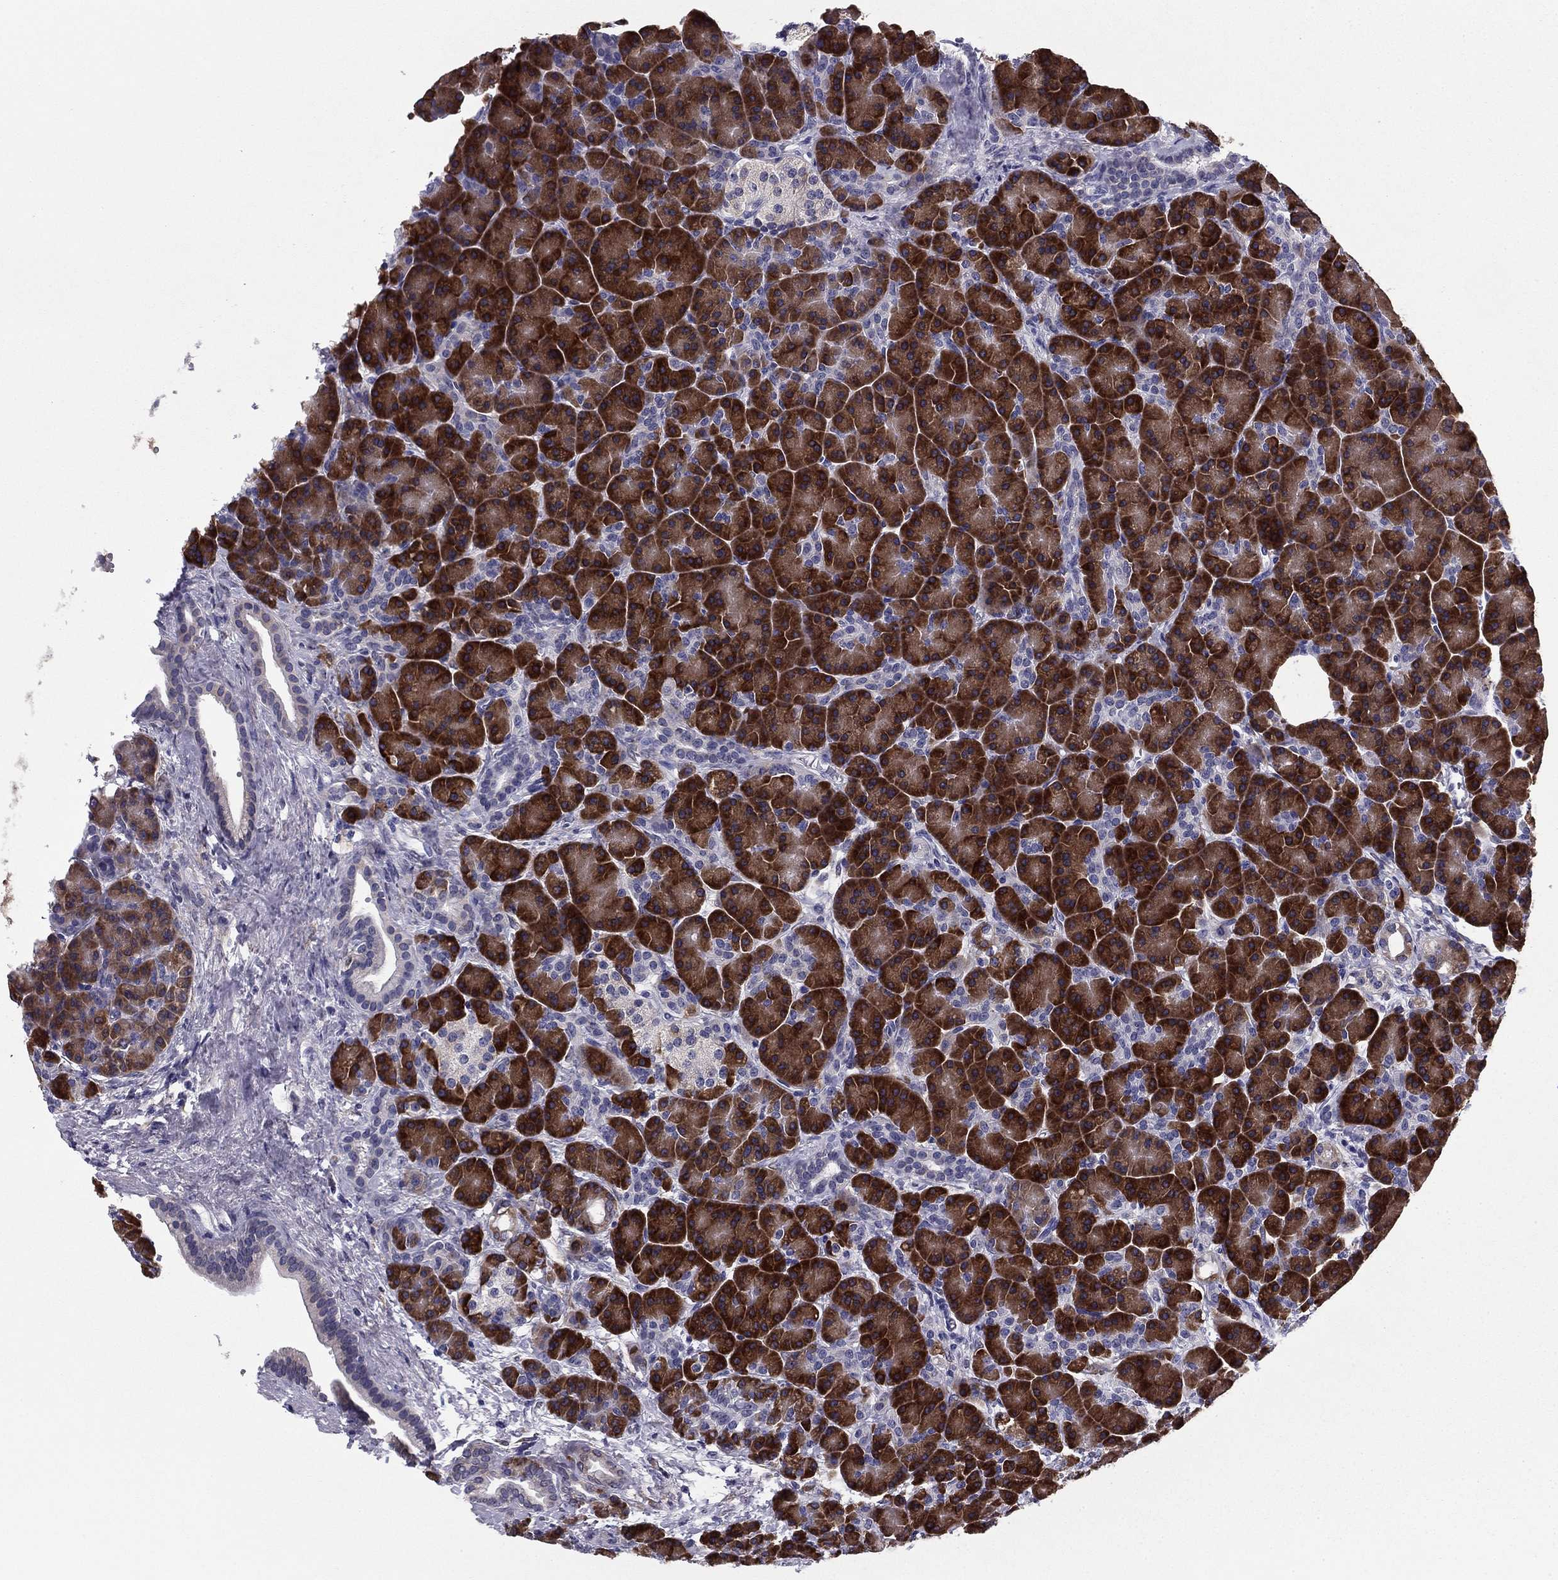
{"staining": {"intensity": "strong", "quantity": ">75%", "location": "cytoplasmic/membranous"}, "tissue": "pancreas", "cell_type": "Exocrine glandular cells", "image_type": "normal", "snomed": [{"axis": "morphology", "description": "Normal tissue, NOS"}, {"axis": "topography", "description": "Pancreas"}], "caption": "Immunohistochemistry staining of unremarkable pancreas, which shows high levels of strong cytoplasmic/membranous staining in about >75% of exocrine glandular cells indicating strong cytoplasmic/membranous protein positivity. The staining was performed using DAB (3,3'-diaminobenzidine) (brown) for protein detection and nuclei were counterstained in hematoxylin (blue).", "gene": "TMED3", "patient": {"sex": "female", "age": 63}}